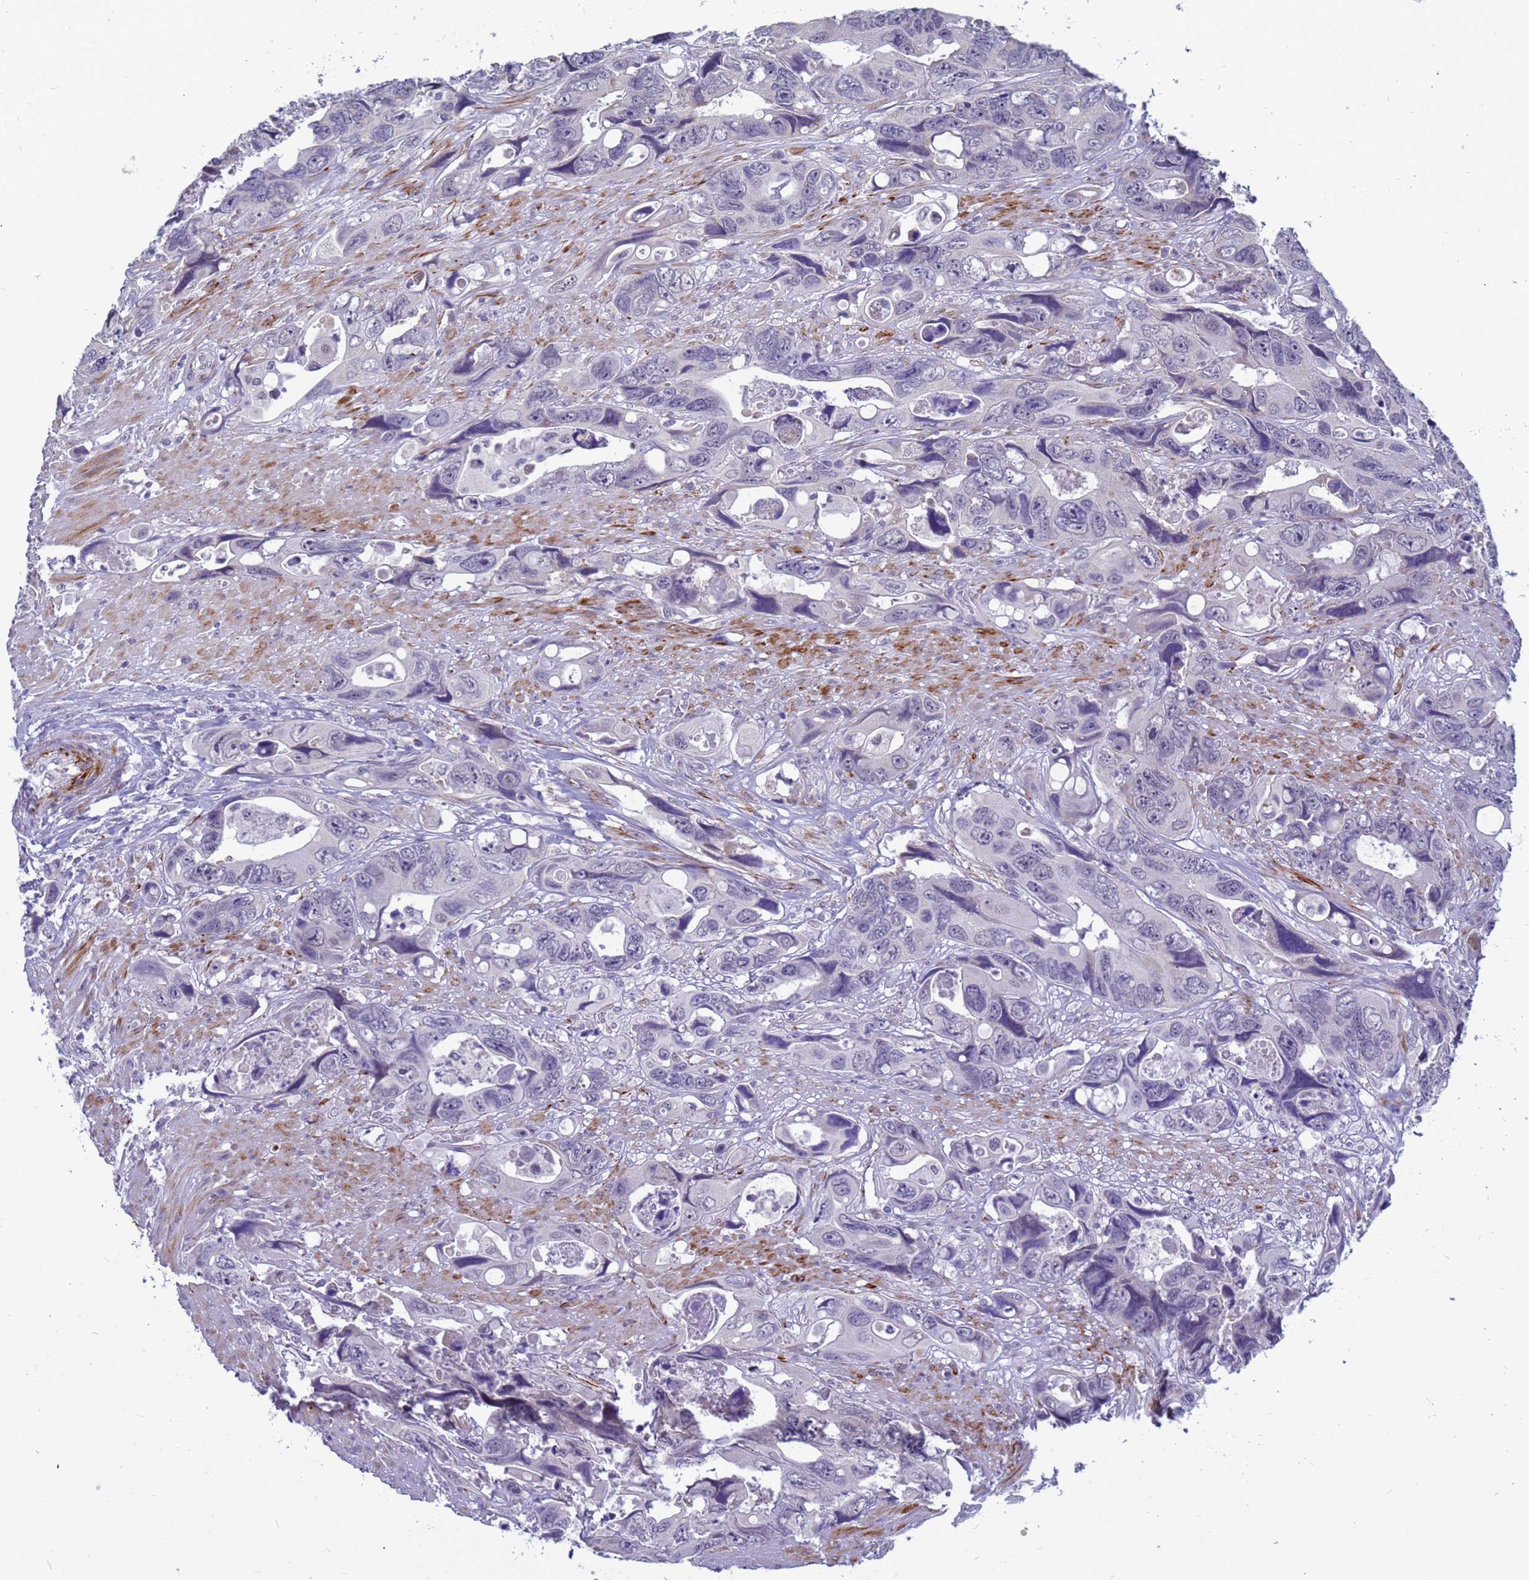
{"staining": {"intensity": "negative", "quantity": "none", "location": "none"}, "tissue": "colorectal cancer", "cell_type": "Tumor cells", "image_type": "cancer", "snomed": [{"axis": "morphology", "description": "Adenocarcinoma, NOS"}, {"axis": "topography", "description": "Rectum"}], "caption": "Image shows no protein expression in tumor cells of colorectal cancer tissue.", "gene": "CXorf65", "patient": {"sex": "male", "age": 57}}